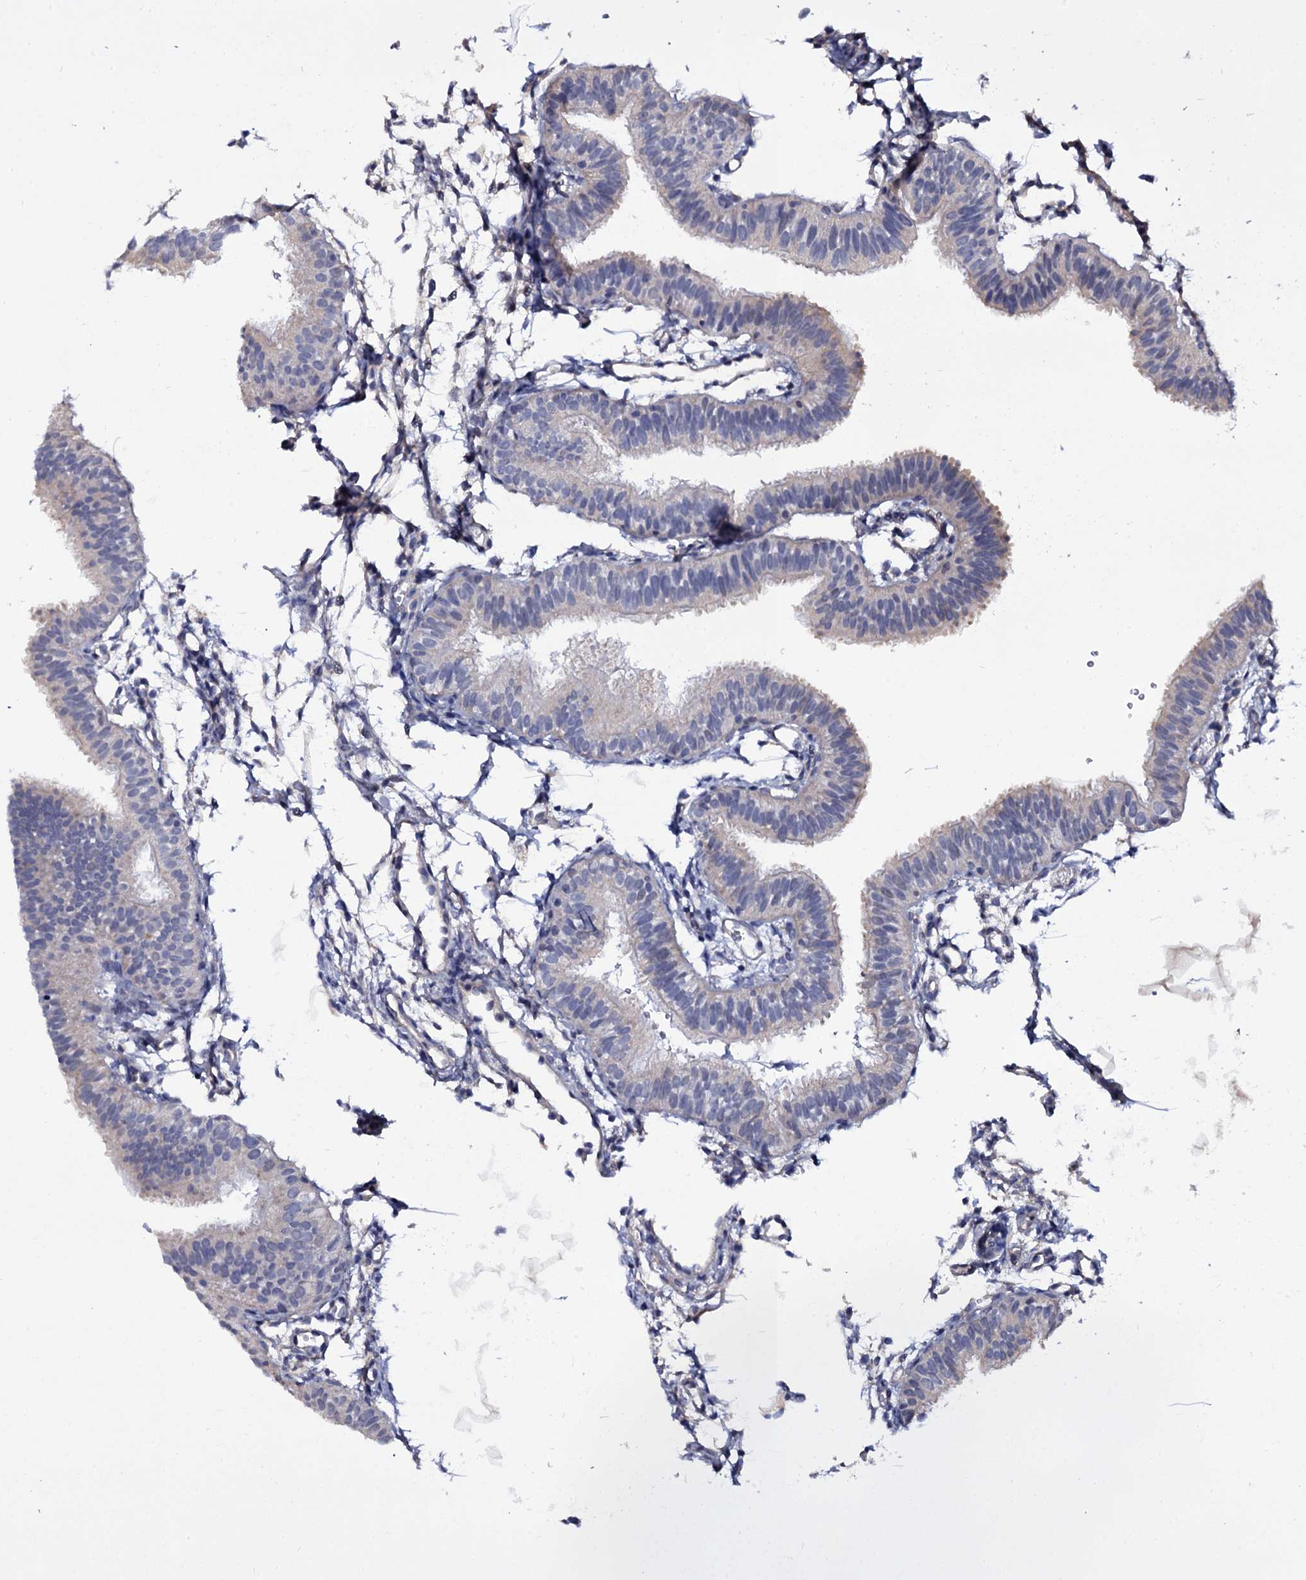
{"staining": {"intensity": "negative", "quantity": "none", "location": "none"}, "tissue": "fallopian tube", "cell_type": "Glandular cells", "image_type": "normal", "snomed": [{"axis": "morphology", "description": "Normal tissue, NOS"}, {"axis": "topography", "description": "Fallopian tube"}], "caption": "Normal fallopian tube was stained to show a protein in brown. There is no significant expression in glandular cells.", "gene": "GAREM1", "patient": {"sex": "female", "age": 35}}